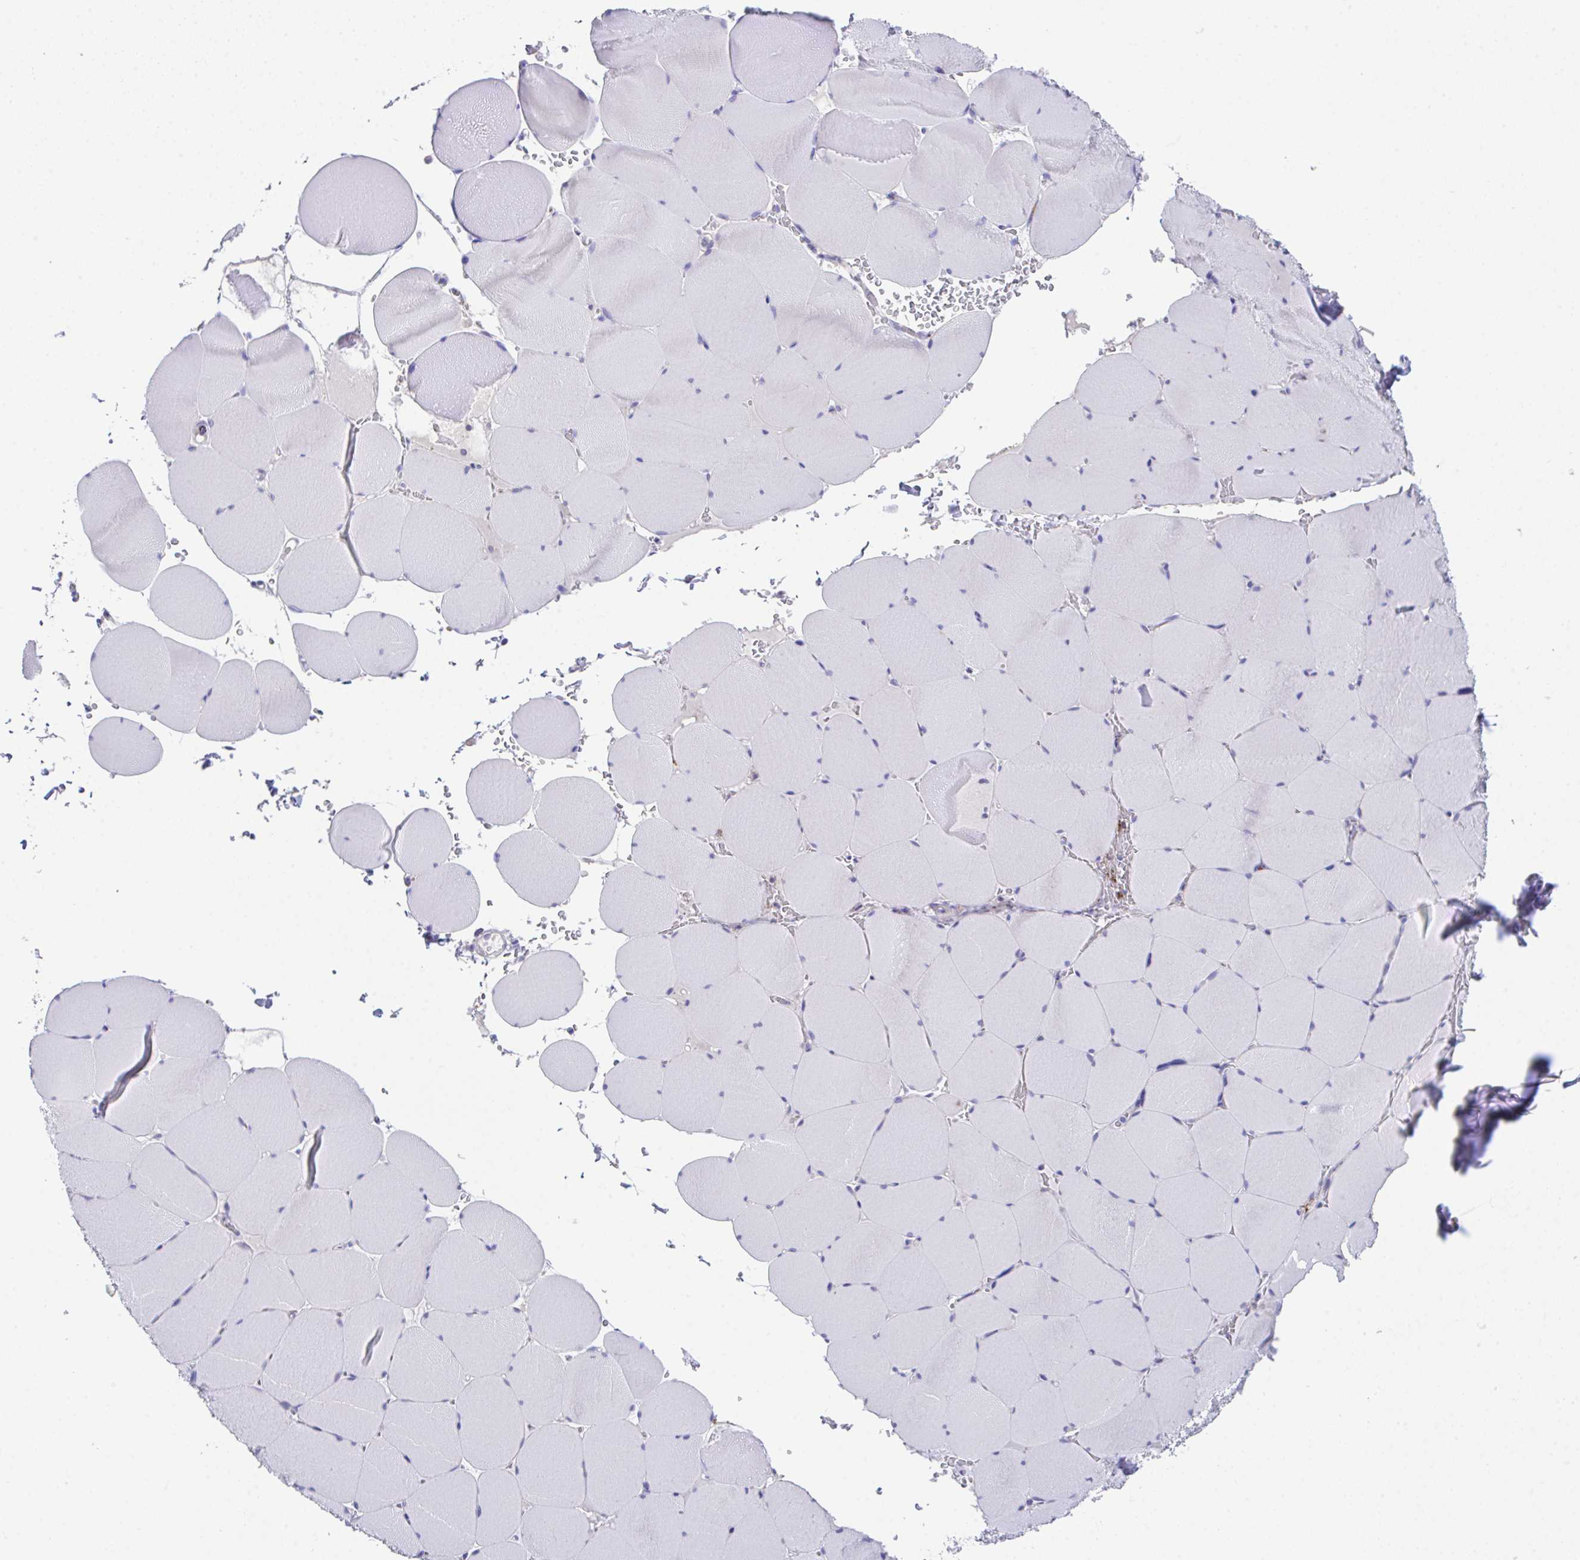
{"staining": {"intensity": "negative", "quantity": "none", "location": "none"}, "tissue": "skeletal muscle", "cell_type": "Myocytes", "image_type": "normal", "snomed": [{"axis": "morphology", "description": "Normal tissue, NOS"}, {"axis": "topography", "description": "Skeletal muscle"}, {"axis": "topography", "description": "Head-Neck"}], "caption": "Benign skeletal muscle was stained to show a protein in brown. There is no significant staining in myocytes. (DAB (3,3'-diaminobenzidine) immunohistochemistry visualized using brightfield microscopy, high magnification).", "gene": "HOXB4", "patient": {"sex": "male", "age": 66}}